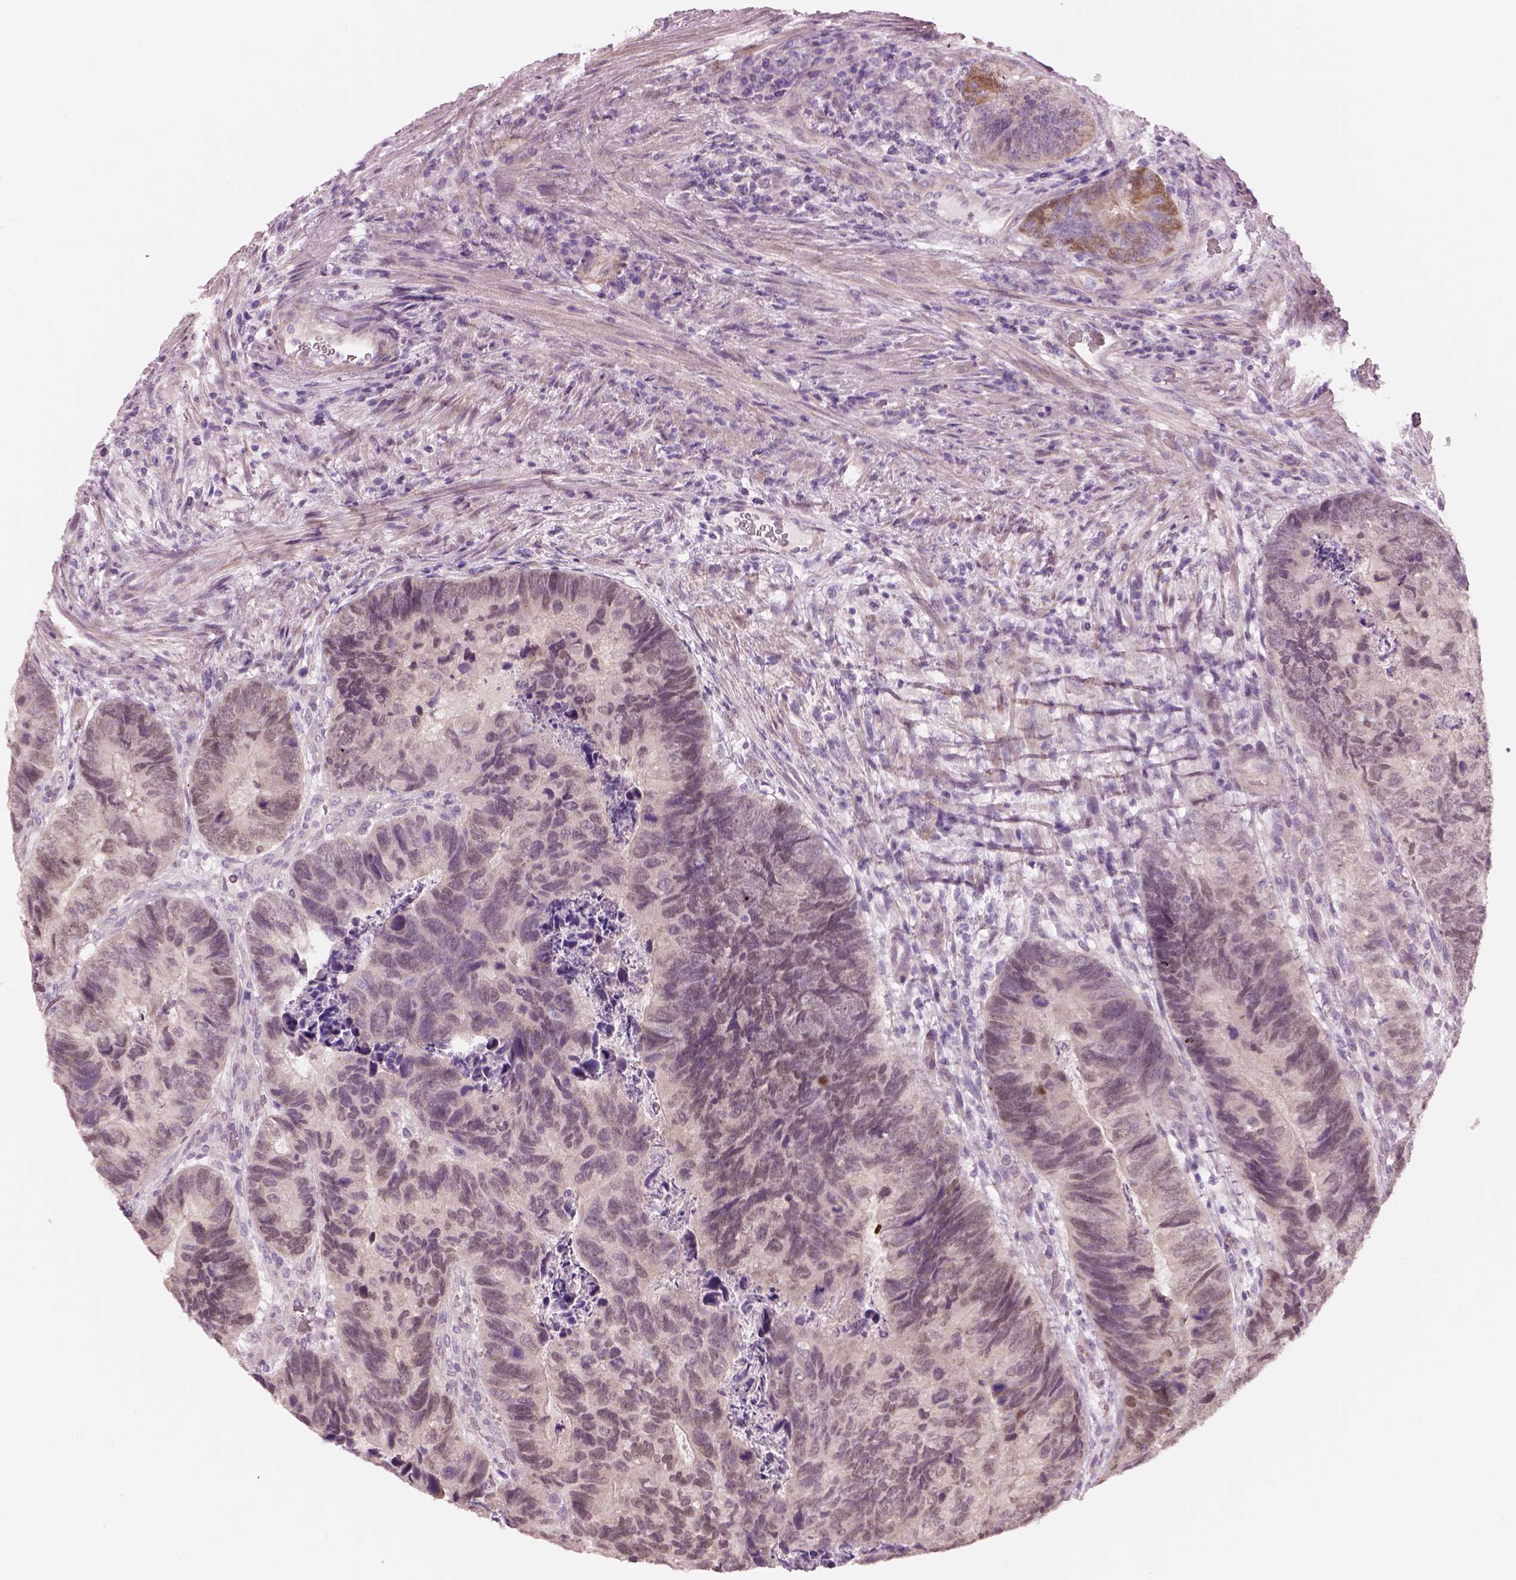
{"staining": {"intensity": "negative", "quantity": "none", "location": "none"}, "tissue": "colorectal cancer", "cell_type": "Tumor cells", "image_type": "cancer", "snomed": [{"axis": "morphology", "description": "Adenocarcinoma, NOS"}, {"axis": "topography", "description": "Colon"}], "caption": "Immunohistochemistry image of colorectal cancer stained for a protein (brown), which exhibits no positivity in tumor cells. (Immunohistochemistry, brightfield microscopy, high magnification).", "gene": "SCML2", "patient": {"sex": "female", "age": 67}}